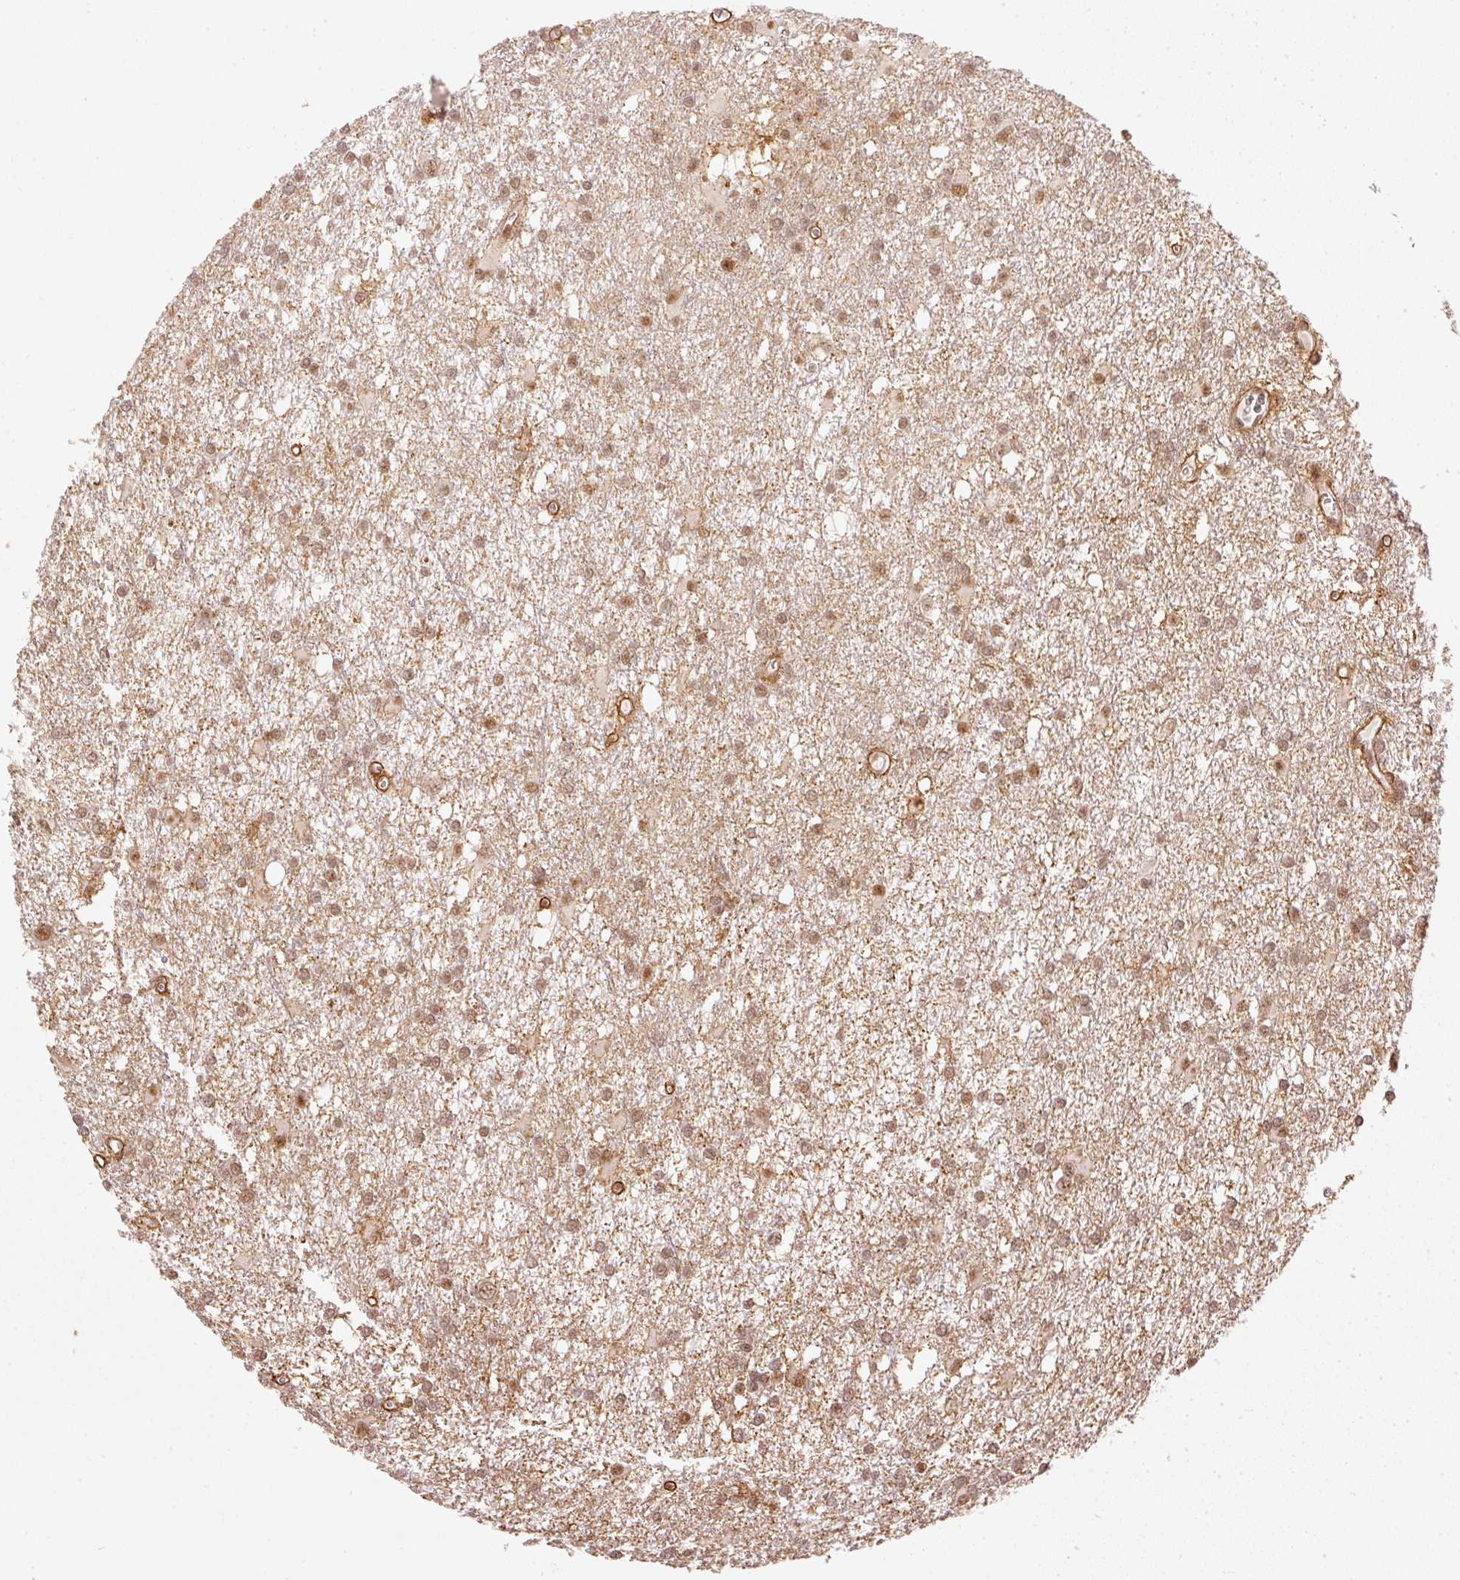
{"staining": {"intensity": "moderate", "quantity": ">75%", "location": "nuclear"}, "tissue": "glioma", "cell_type": "Tumor cells", "image_type": "cancer", "snomed": [{"axis": "morphology", "description": "Glioma, malignant, High grade"}, {"axis": "topography", "description": "Brain"}], "caption": "Protein analysis of malignant glioma (high-grade) tissue reveals moderate nuclear expression in approximately >75% of tumor cells.", "gene": "THOC6", "patient": {"sex": "male", "age": 48}}